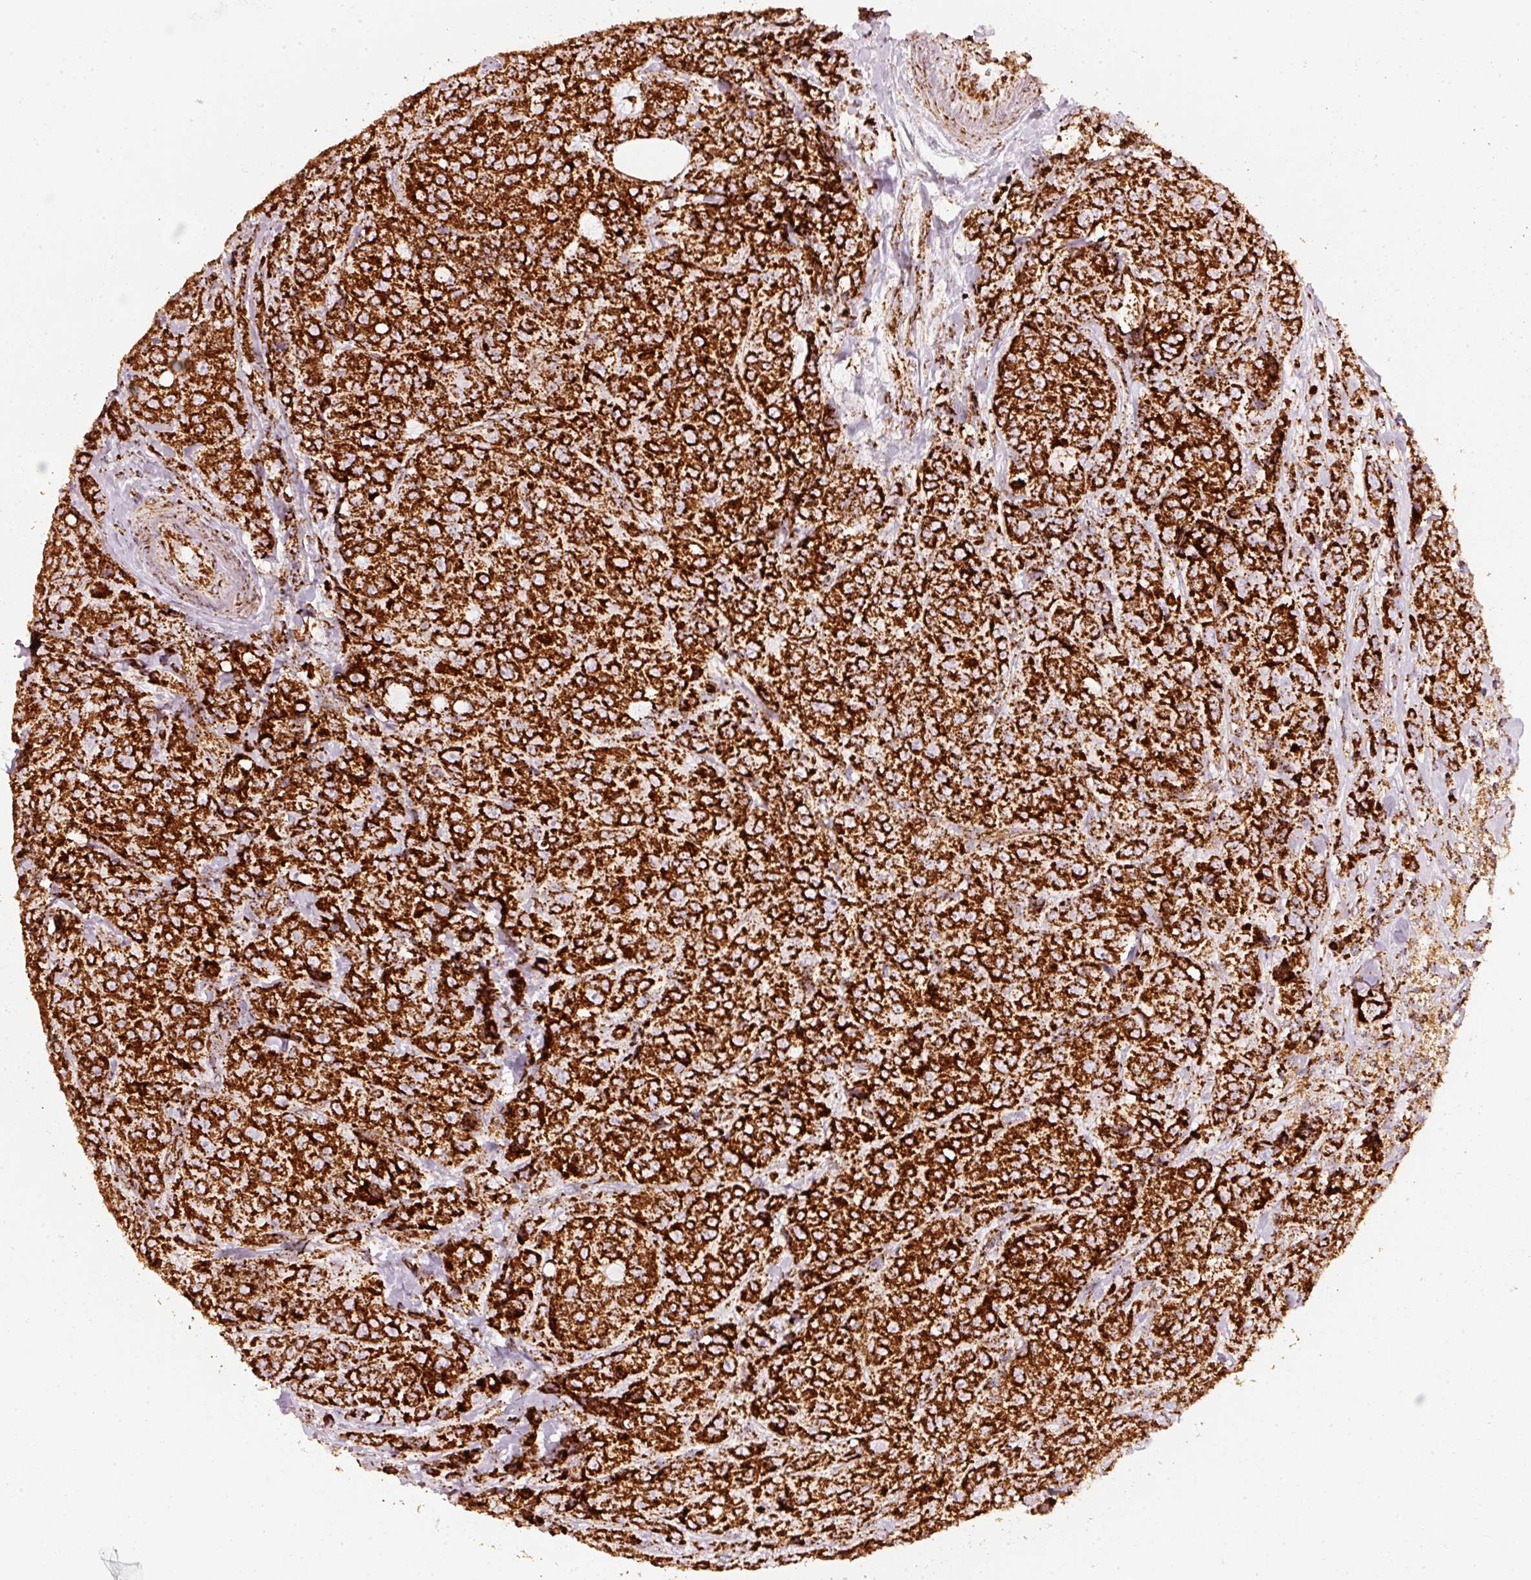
{"staining": {"intensity": "strong", "quantity": ">75%", "location": "cytoplasmic/membranous"}, "tissue": "breast cancer", "cell_type": "Tumor cells", "image_type": "cancer", "snomed": [{"axis": "morphology", "description": "Duct carcinoma"}, {"axis": "topography", "description": "Breast"}], "caption": "Human breast intraductal carcinoma stained for a protein (brown) displays strong cytoplasmic/membranous positive expression in about >75% of tumor cells.", "gene": "UQCRC1", "patient": {"sex": "female", "age": 43}}